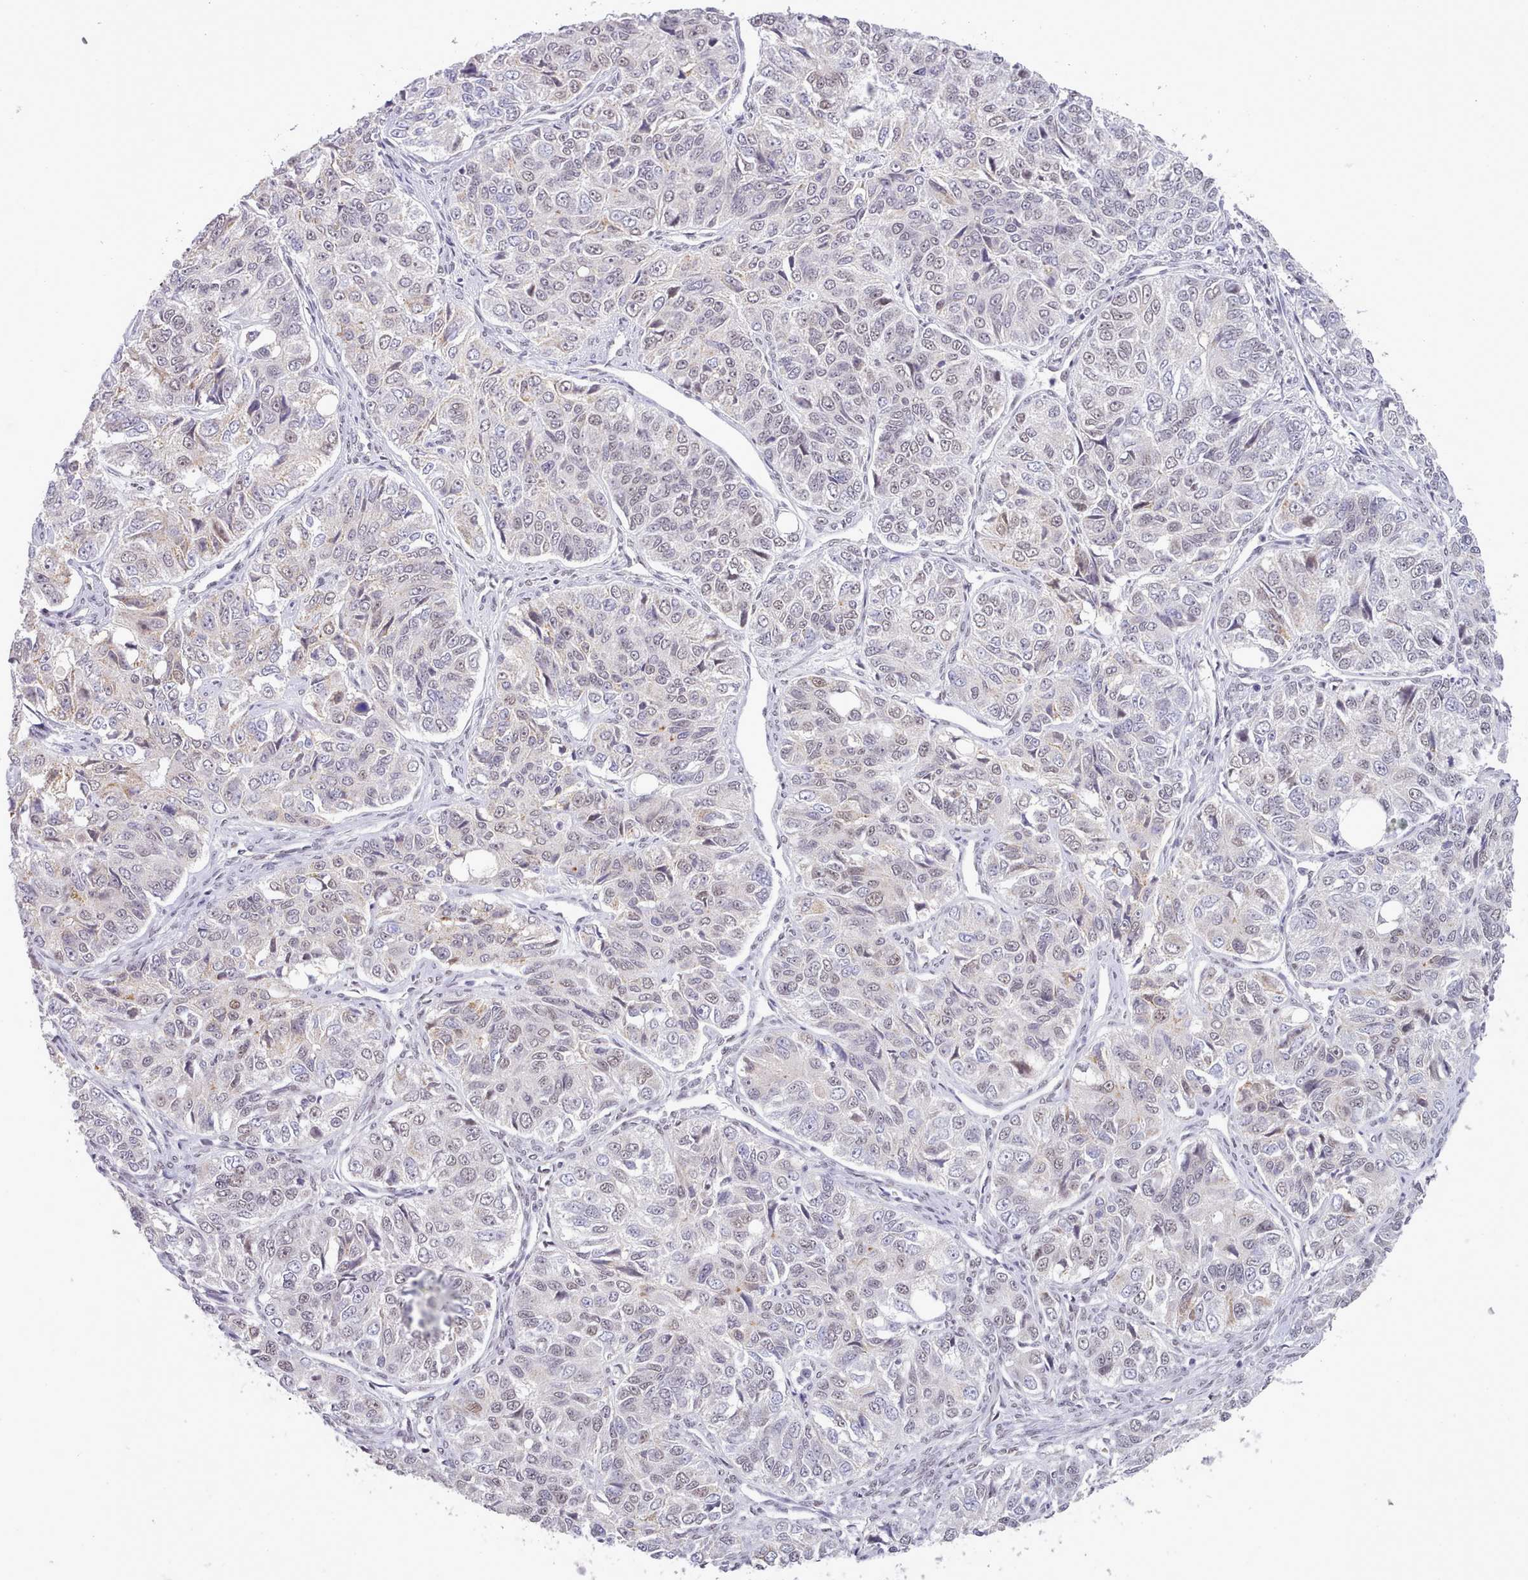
{"staining": {"intensity": "weak", "quantity": "<25%", "location": "nuclear"}, "tissue": "ovarian cancer", "cell_type": "Tumor cells", "image_type": "cancer", "snomed": [{"axis": "morphology", "description": "Carcinoma, endometroid"}, {"axis": "topography", "description": "Ovary"}], "caption": "Ovarian endometroid carcinoma was stained to show a protein in brown. There is no significant positivity in tumor cells.", "gene": "RFX1", "patient": {"sex": "female", "age": 51}}